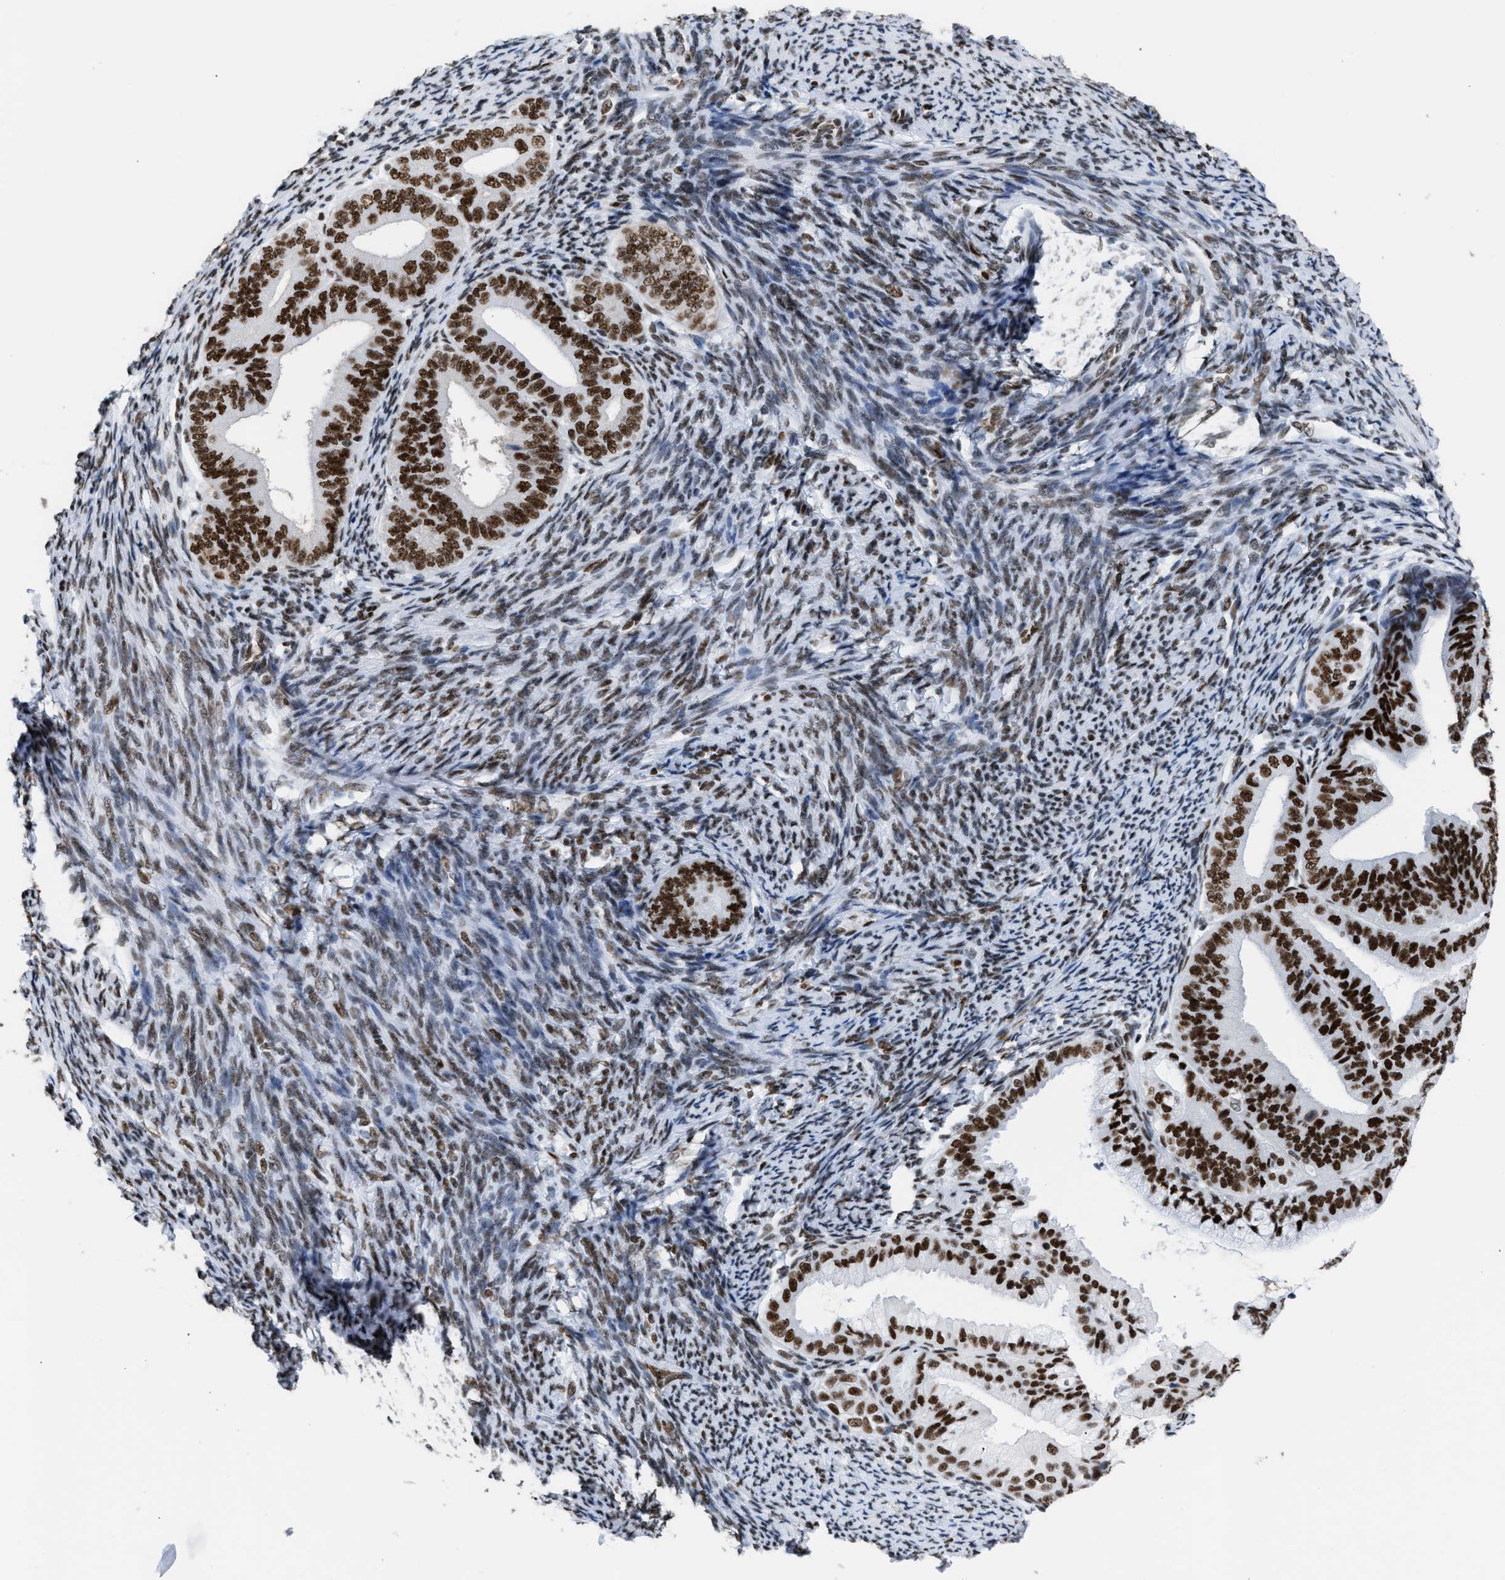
{"staining": {"intensity": "strong", "quantity": ">75%", "location": "nuclear"}, "tissue": "endometrial cancer", "cell_type": "Tumor cells", "image_type": "cancer", "snomed": [{"axis": "morphology", "description": "Adenocarcinoma, NOS"}, {"axis": "topography", "description": "Endometrium"}], "caption": "Brown immunohistochemical staining in human endometrial cancer (adenocarcinoma) exhibits strong nuclear positivity in about >75% of tumor cells.", "gene": "CCAR2", "patient": {"sex": "female", "age": 63}}